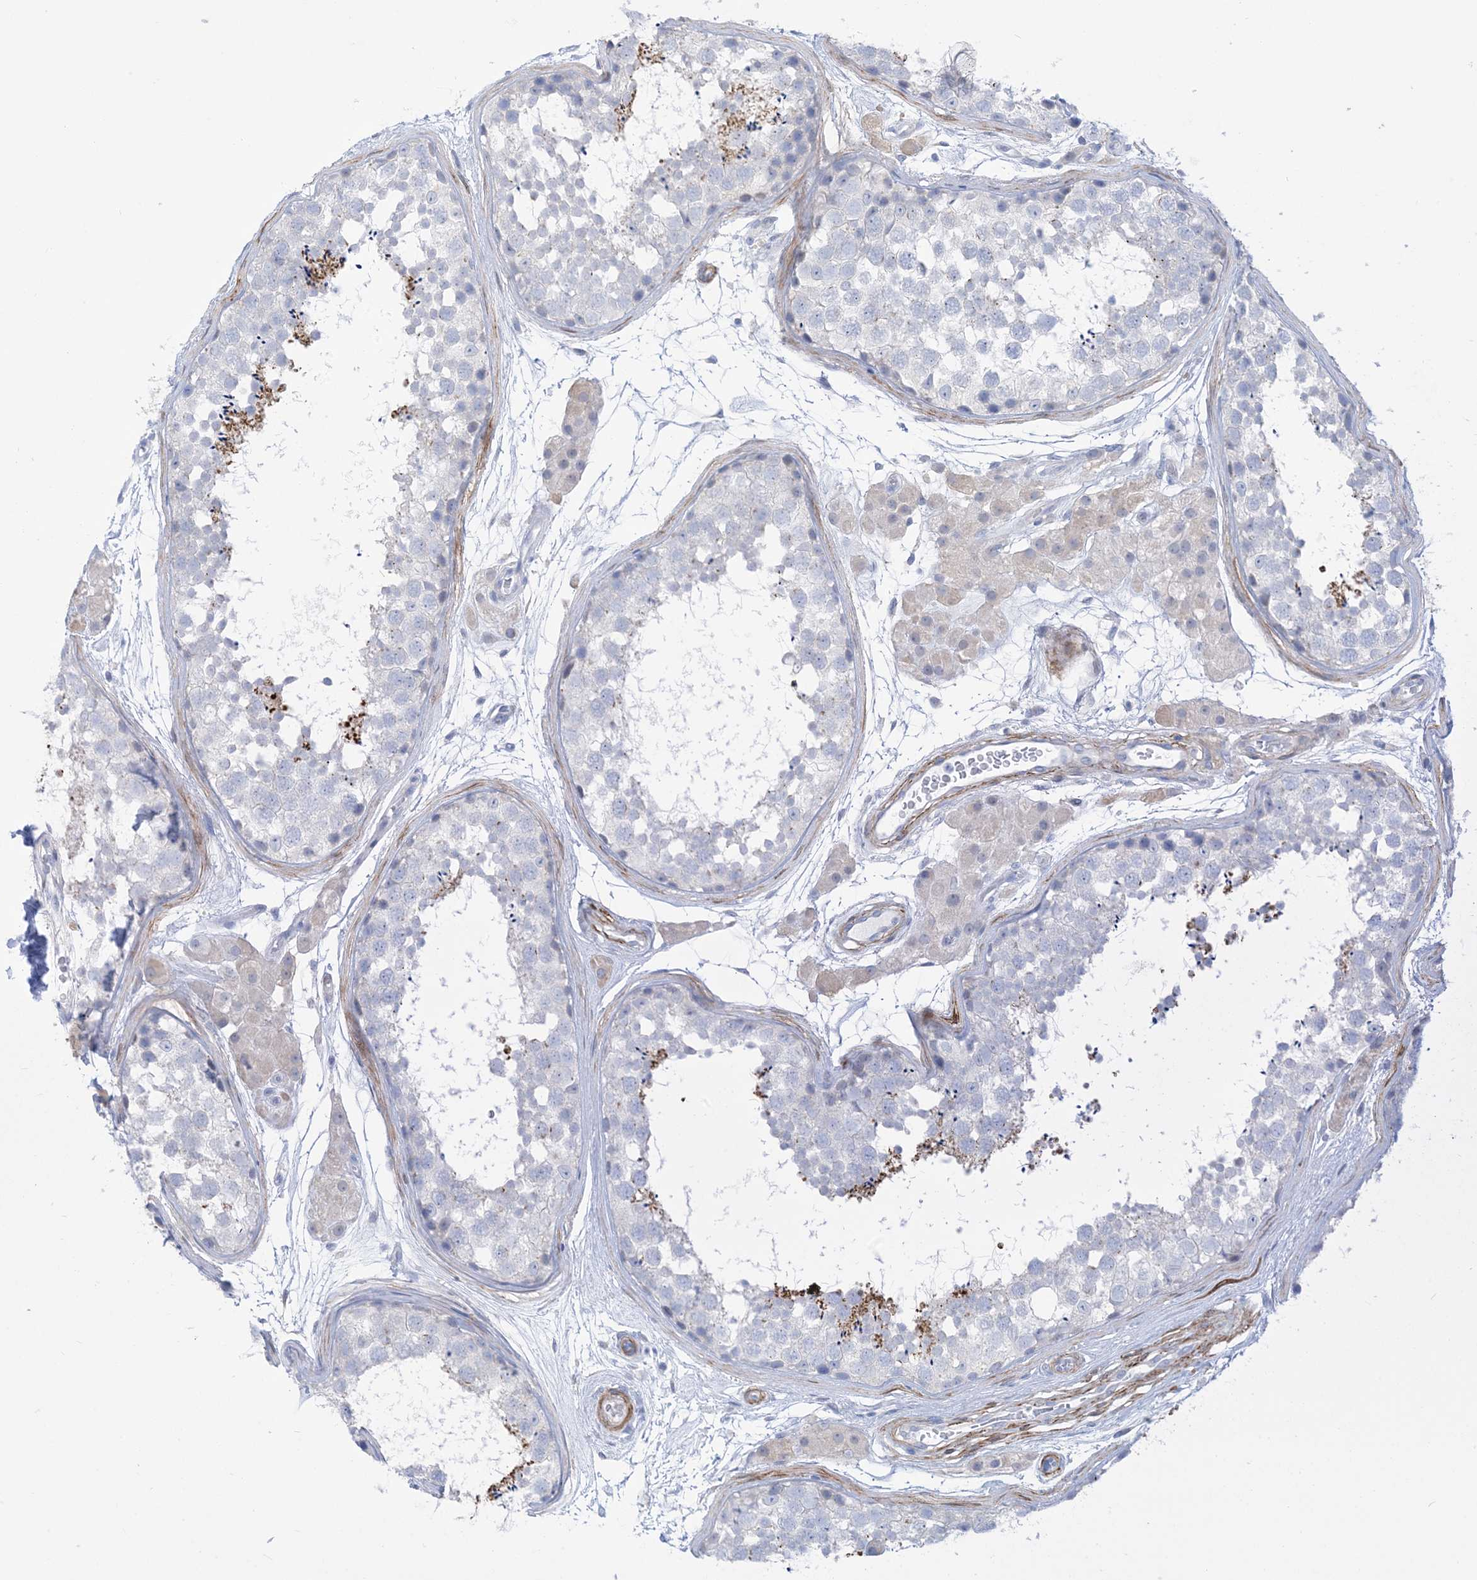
{"staining": {"intensity": "negative", "quantity": "none", "location": "none"}, "tissue": "testis", "cell_type": "Cells in seminiferous ducts", "image_type": "normal", "snomed": [{"axis": "morphology", "description": "Normal tissue, NOS"}, {"axis": "topography", "description": "Testis"}], "caption": "Immunohistochemistry (IHC) micrograph of unremarkable human testis stained for a protein (brown), which exhibits no expression in cells in seminiferous ducts.", "gene": "MARS2", "patient": {"sex": "male", "age": 56}}